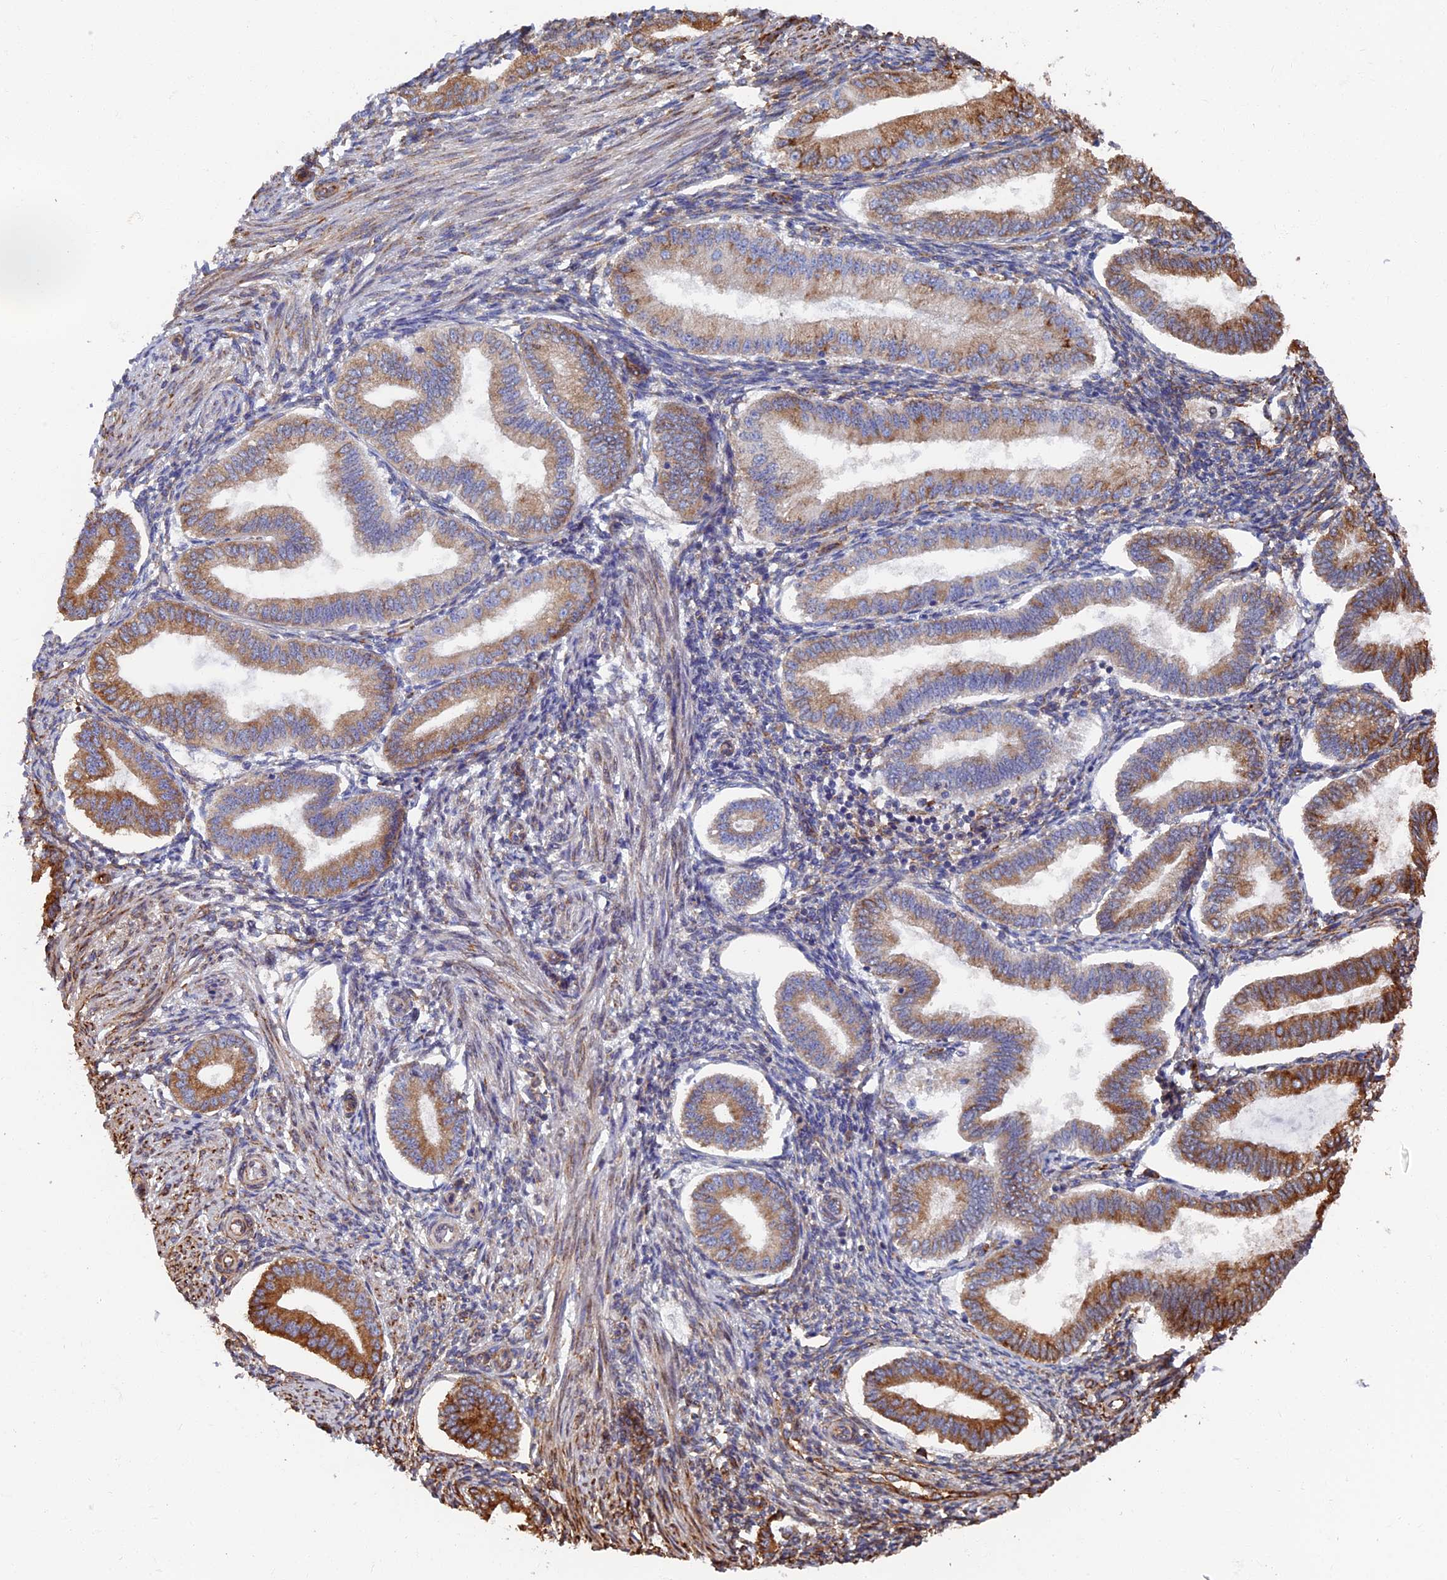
{"staining": {"intensity": "moderate", "quantity": "25%-75%", "location": "cytoplasmic/membranous"}, "tissue": "endometrium", "cell_type": "Cells in endometrial stroma", "image_type": "normal", "snomed": [{"axis": "morphology", "description": "Normal tissue, NOS"}, {"axis": "topography", "description": "Endometrium"}], "caption": "Immunohistochemical staining of unremarkable endometrium reveals medium levels of moderate cytoplasmic/membranous expression in approximately 25%-75% of cells in endometrial stroma. Ihc stains the protein in brown and the nuclei are stained blue.", "gene": "YBX1", "patient": {"sex": "female", "age": 39}}